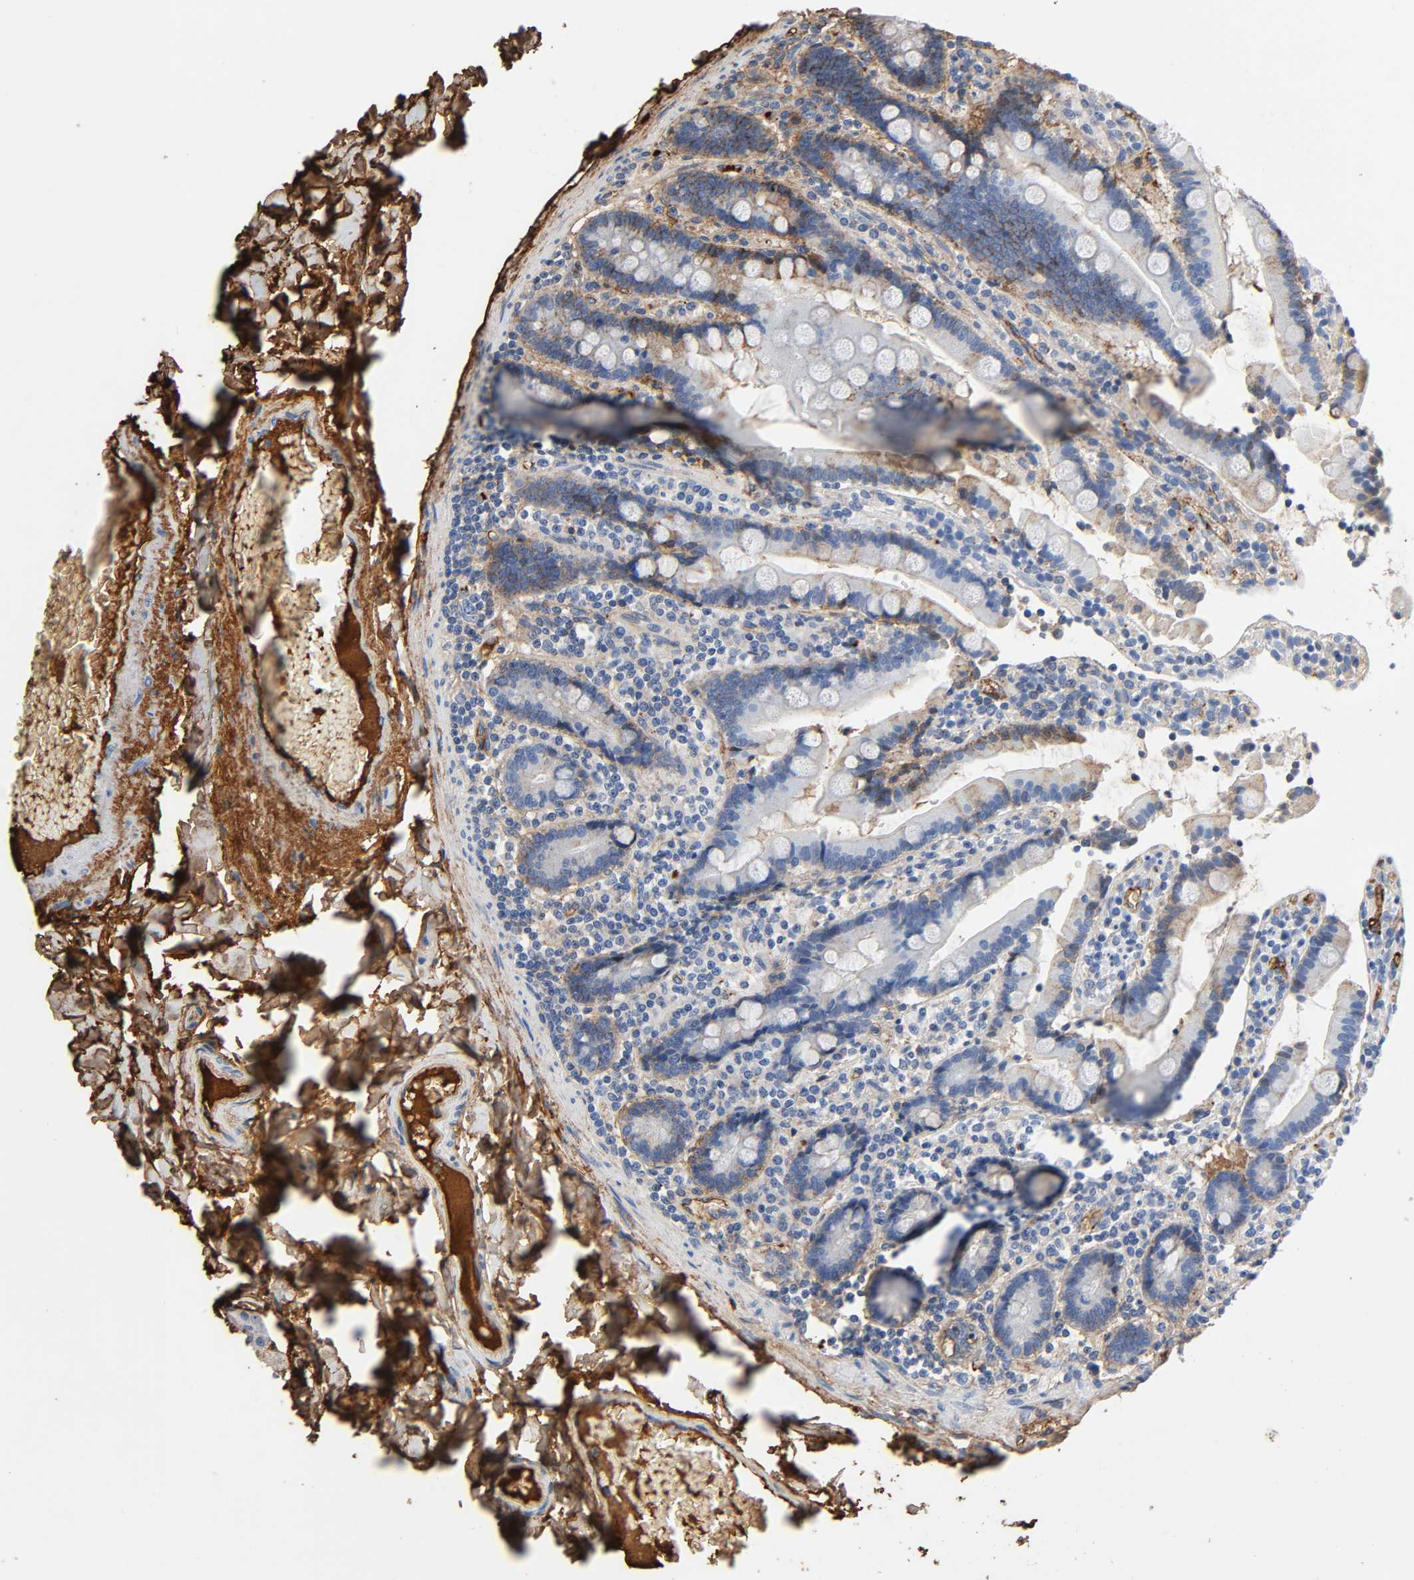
{"staining": {"intensity": "moderate", "quantity": "25%-75%", "location": "cytoplasmic/membranous"}, "tissue": "duodenum", "cell_type": "Glandular cells", "image_type": "normal", "snomed": [{"axis": "morphology", "description": "Normal tissue, NOS"}, {"axis": "topography", "description": "Duodenum"}], "caption": "DAB immunohistochemical staining of normal duodenum exhibits moderate cytoplasmic/membranous protein staining in about 25%-75% of glandular cells.", "gene": "C3", "patient": {"sex": "female", "age": 53}}